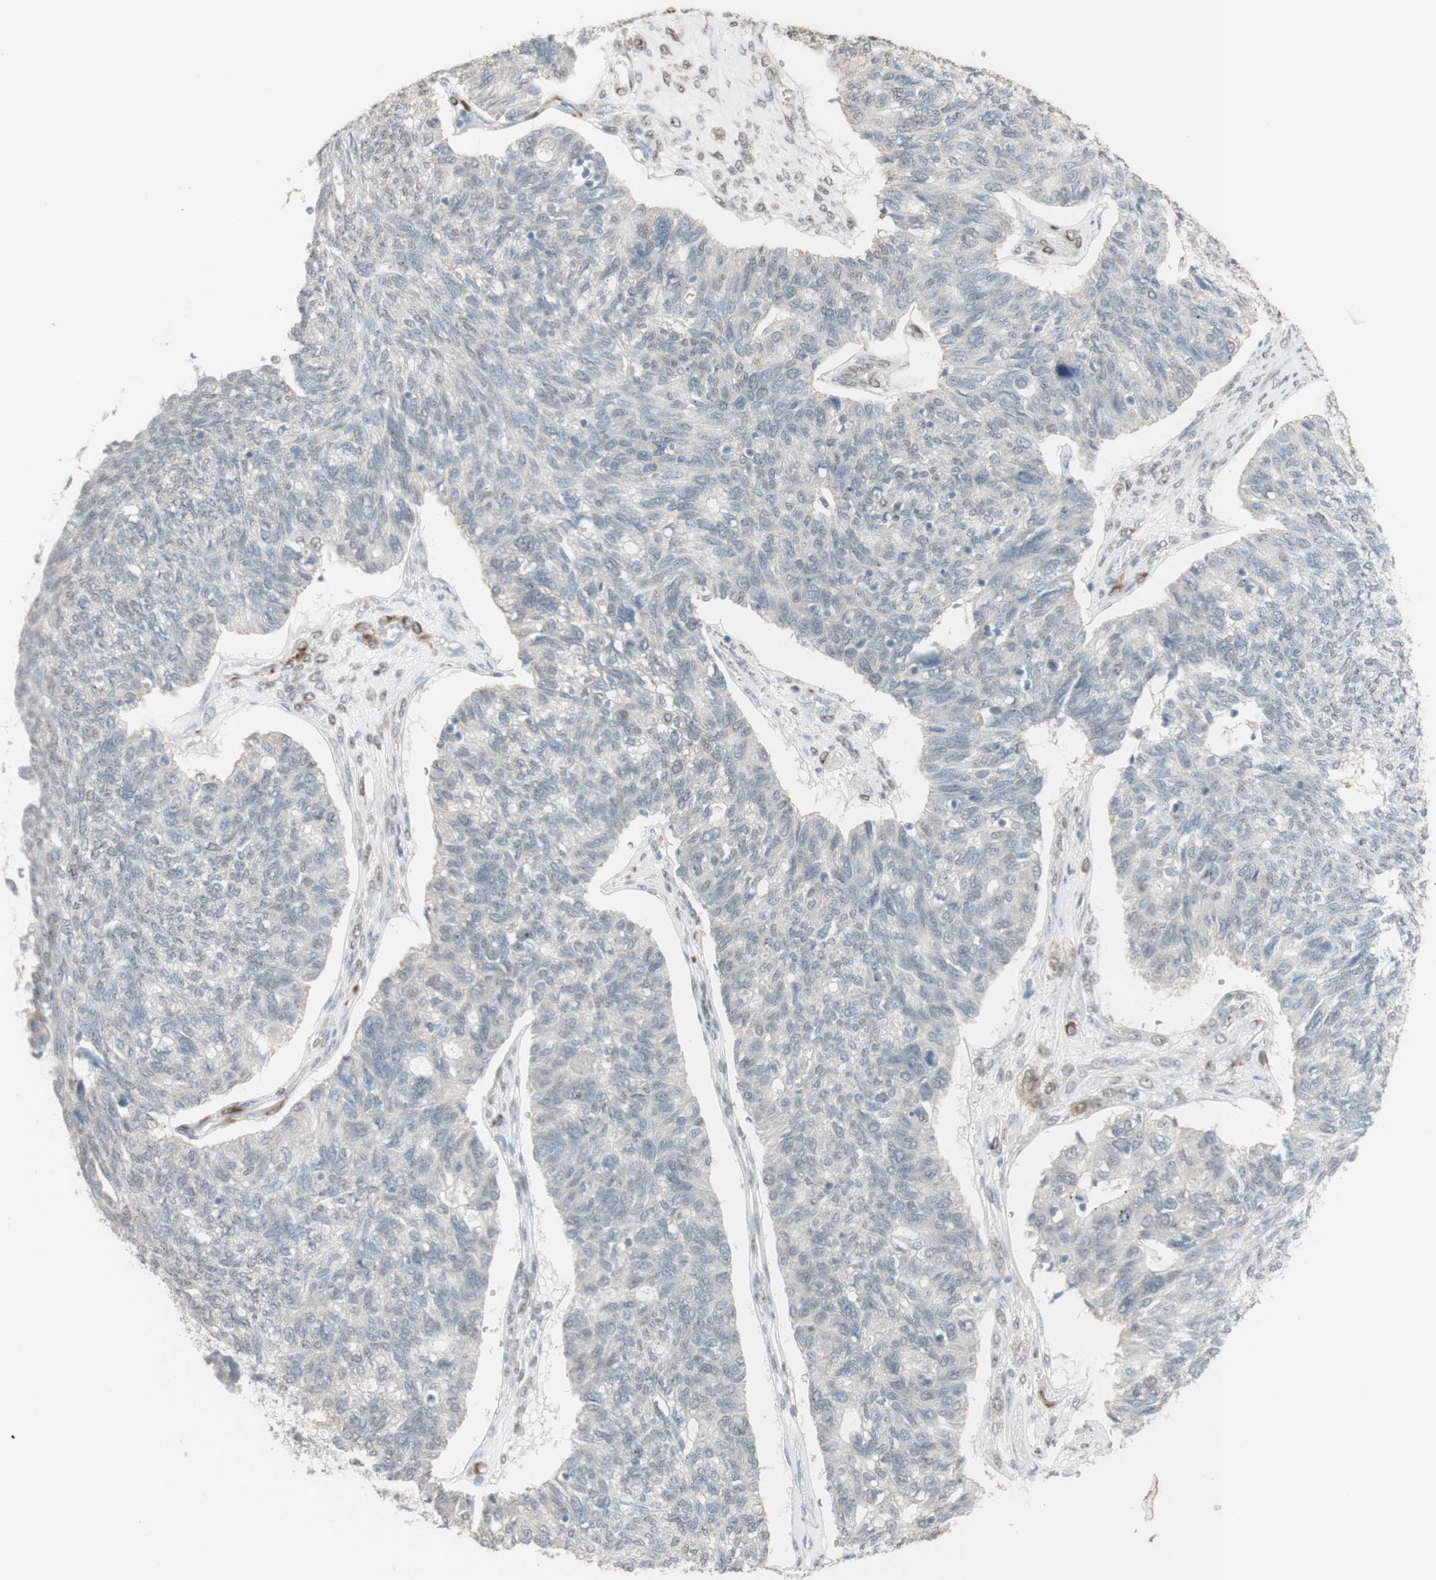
{"staining": {"intensity": "negative", "quantity": "none", "location": "none"}, "tissue": "ovarian cancer", "cell_type": "Tumor cells", "image_type": "cancer", "snomed": [{"axis": "morphology", "description": "Cystadenocarcinoma, serous, NOS"}, {"axis": "topography", "description": "Ovary"}], "caption": "Ovarian serous cystadenocarcinoma was stained to show a protein in brown. There is no significant positivity in tumor cells.", "gene": "MUC3A", "patient": {"sex": "female", "age": 79}}